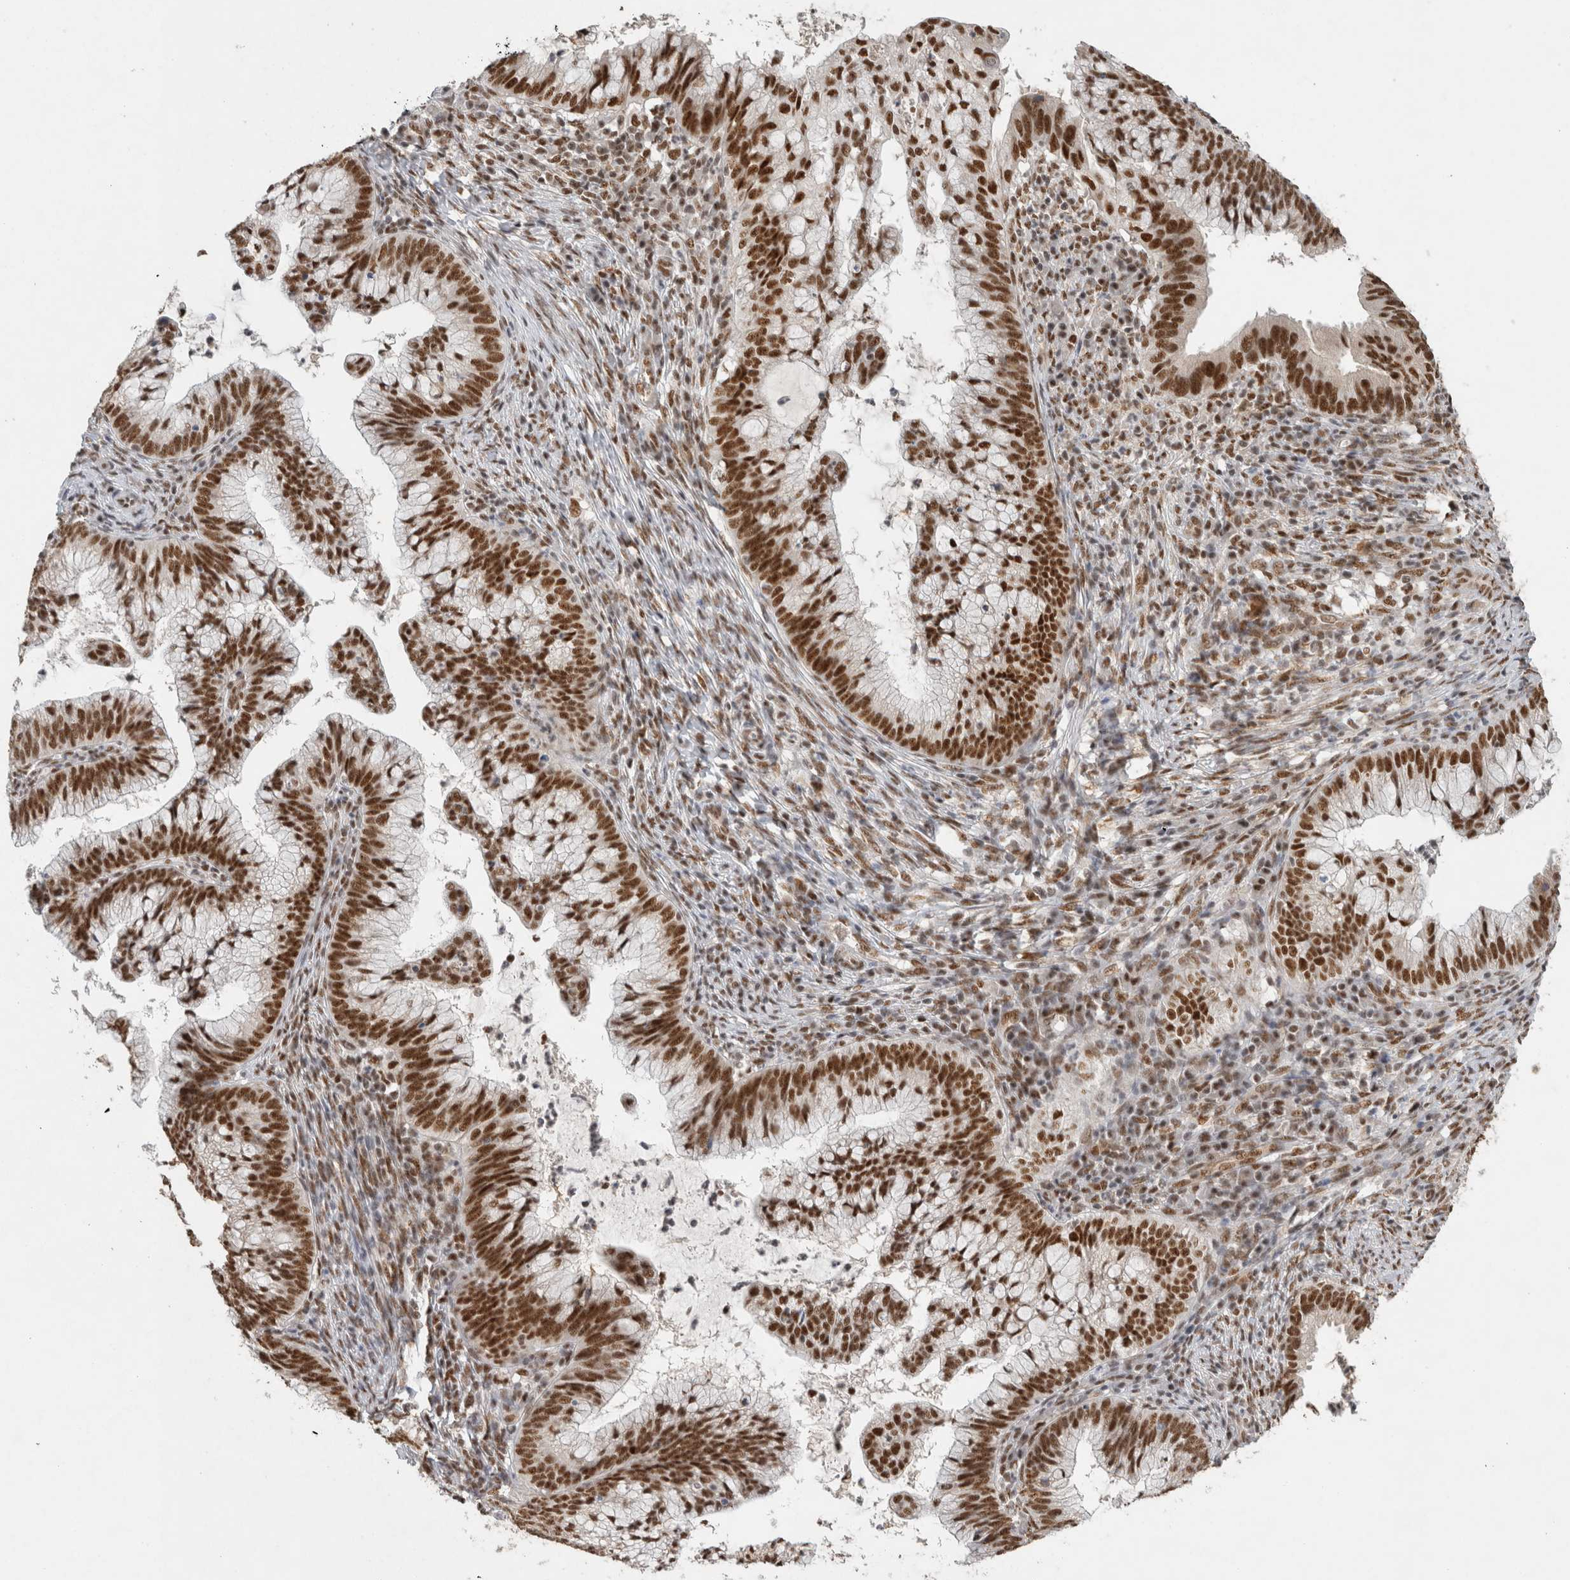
{"staining": {"intensity": "moderate", "quantity": ">75%", "location": "nuclear"}, "tissue": "cervical cancer", "cell_type": "Tumor cells", "image_type": "cancer", "snomed": [{"axis": "morphology", "description": "Adenocarcinoma, NOS"}, {"axis": "topography", "description": "Cervix"}], "caption": "Immunohistochemistry (IHC) histopathology image of neoplastic tissue: human adenocarcinoma (cervical) stained using immunohistochemistry exhibits medium levels of moderate protein expression localized specifically in the nuclear of tumor cells, appearing as a nuclear brown color.", "gene": "DDX42", "patient": {"sex": "female", "age": 36}}